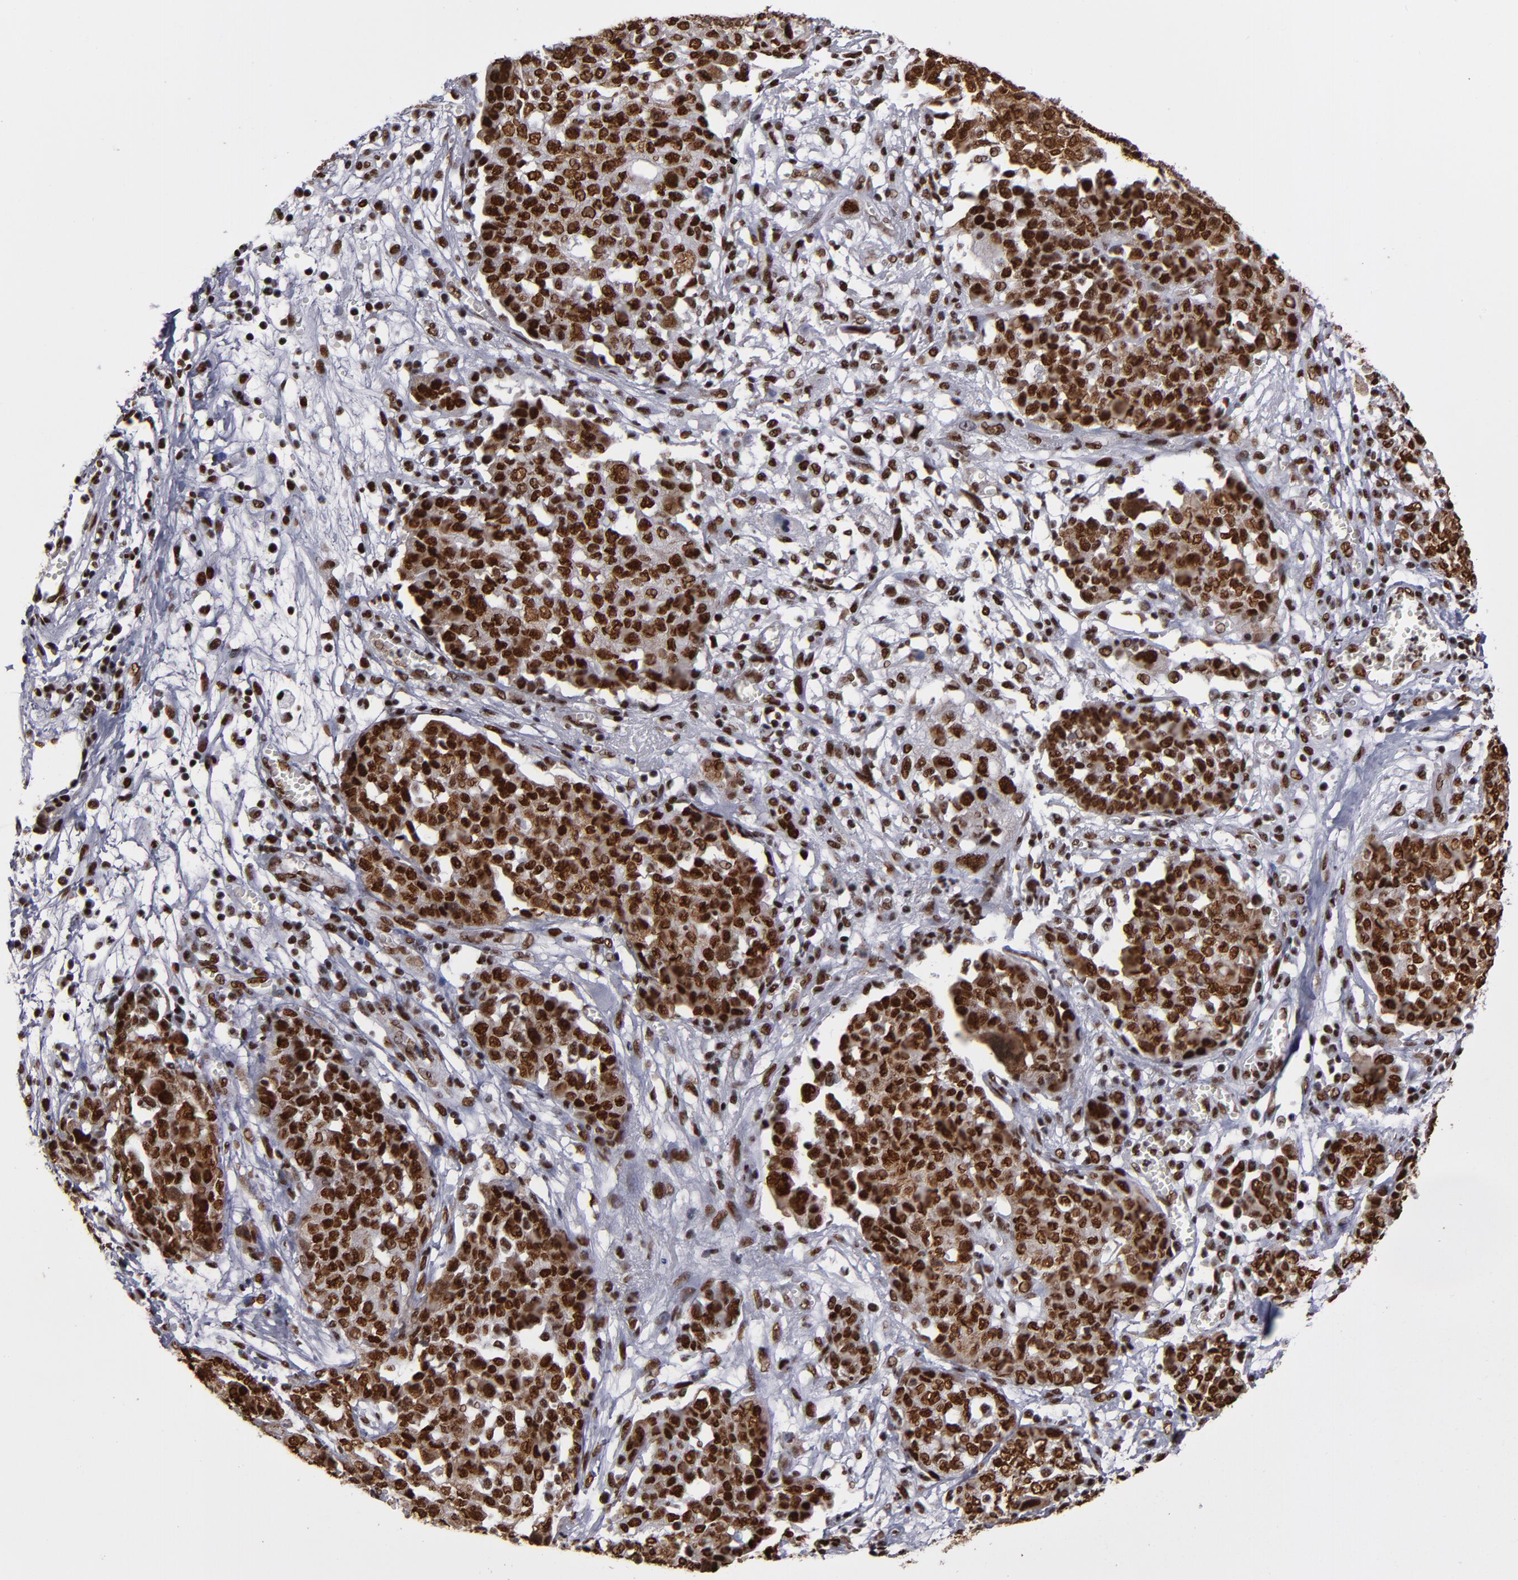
{"staining": {"intensity": "strong", "quantity": ">75%", "location": "nuclear"}, "tissue": "ovarian cancer", "cell_type": "Tumor cells", "image_type": "cancer", "snomed": [{"axis": "morphology", "description": "Cystadenocarcinoma, serous, NOS"}, {"axis": "topography", "description": "Soft tissue"}, {"axis": "topography", "description": "Ovary"}], "caption": "Ovarian cancer tissue reveals strong nuclear staining in about >75% of tumor cells, visualized by immunohistochemistry.", "gene": "MRE11", "patient": {"sex": "female", "age": 57}}